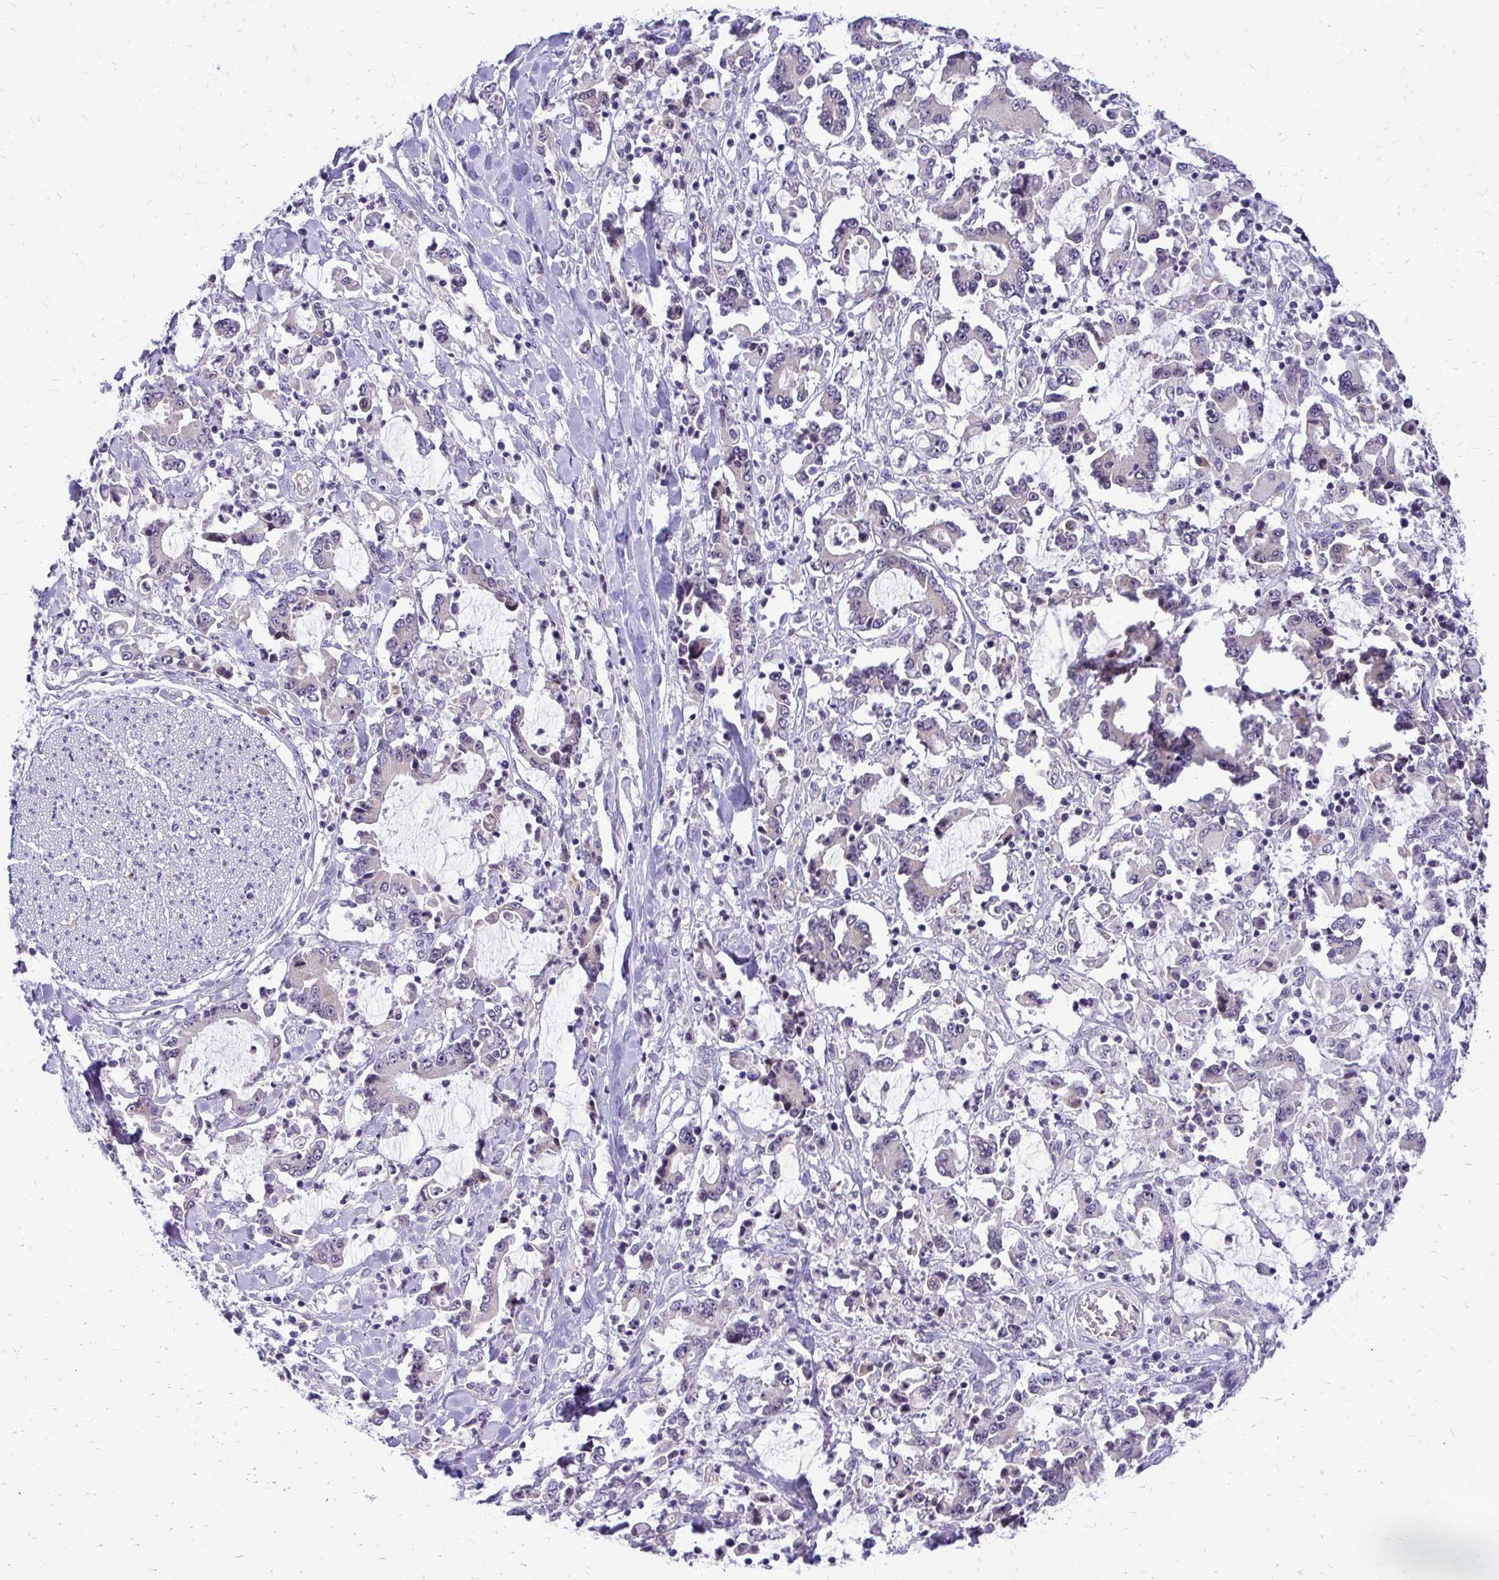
{"staining": {"intensity": "negative", "quantity": "none", "location": "none"}, "tissue": "stomach cancer", "cell_type": "Tumor cells", "image_type": "cancer", "snomed": [{"axis": "morphology", "description": "Adenocarcinoma, NOS"}, {"axis": "topography", "description": "Stomach, upper"}], "caption": "Protein analysis of stomach adenocarcinoma exhibits no significant positivity in tumor cells. (Stains: DAB immunohistochemistry (IHC) with hematoxylin counter stain, Microscopy: brightfield microscopy at high magnification).", "gene": "NIFK", "patient": {"sex": "male", "age": 68}}